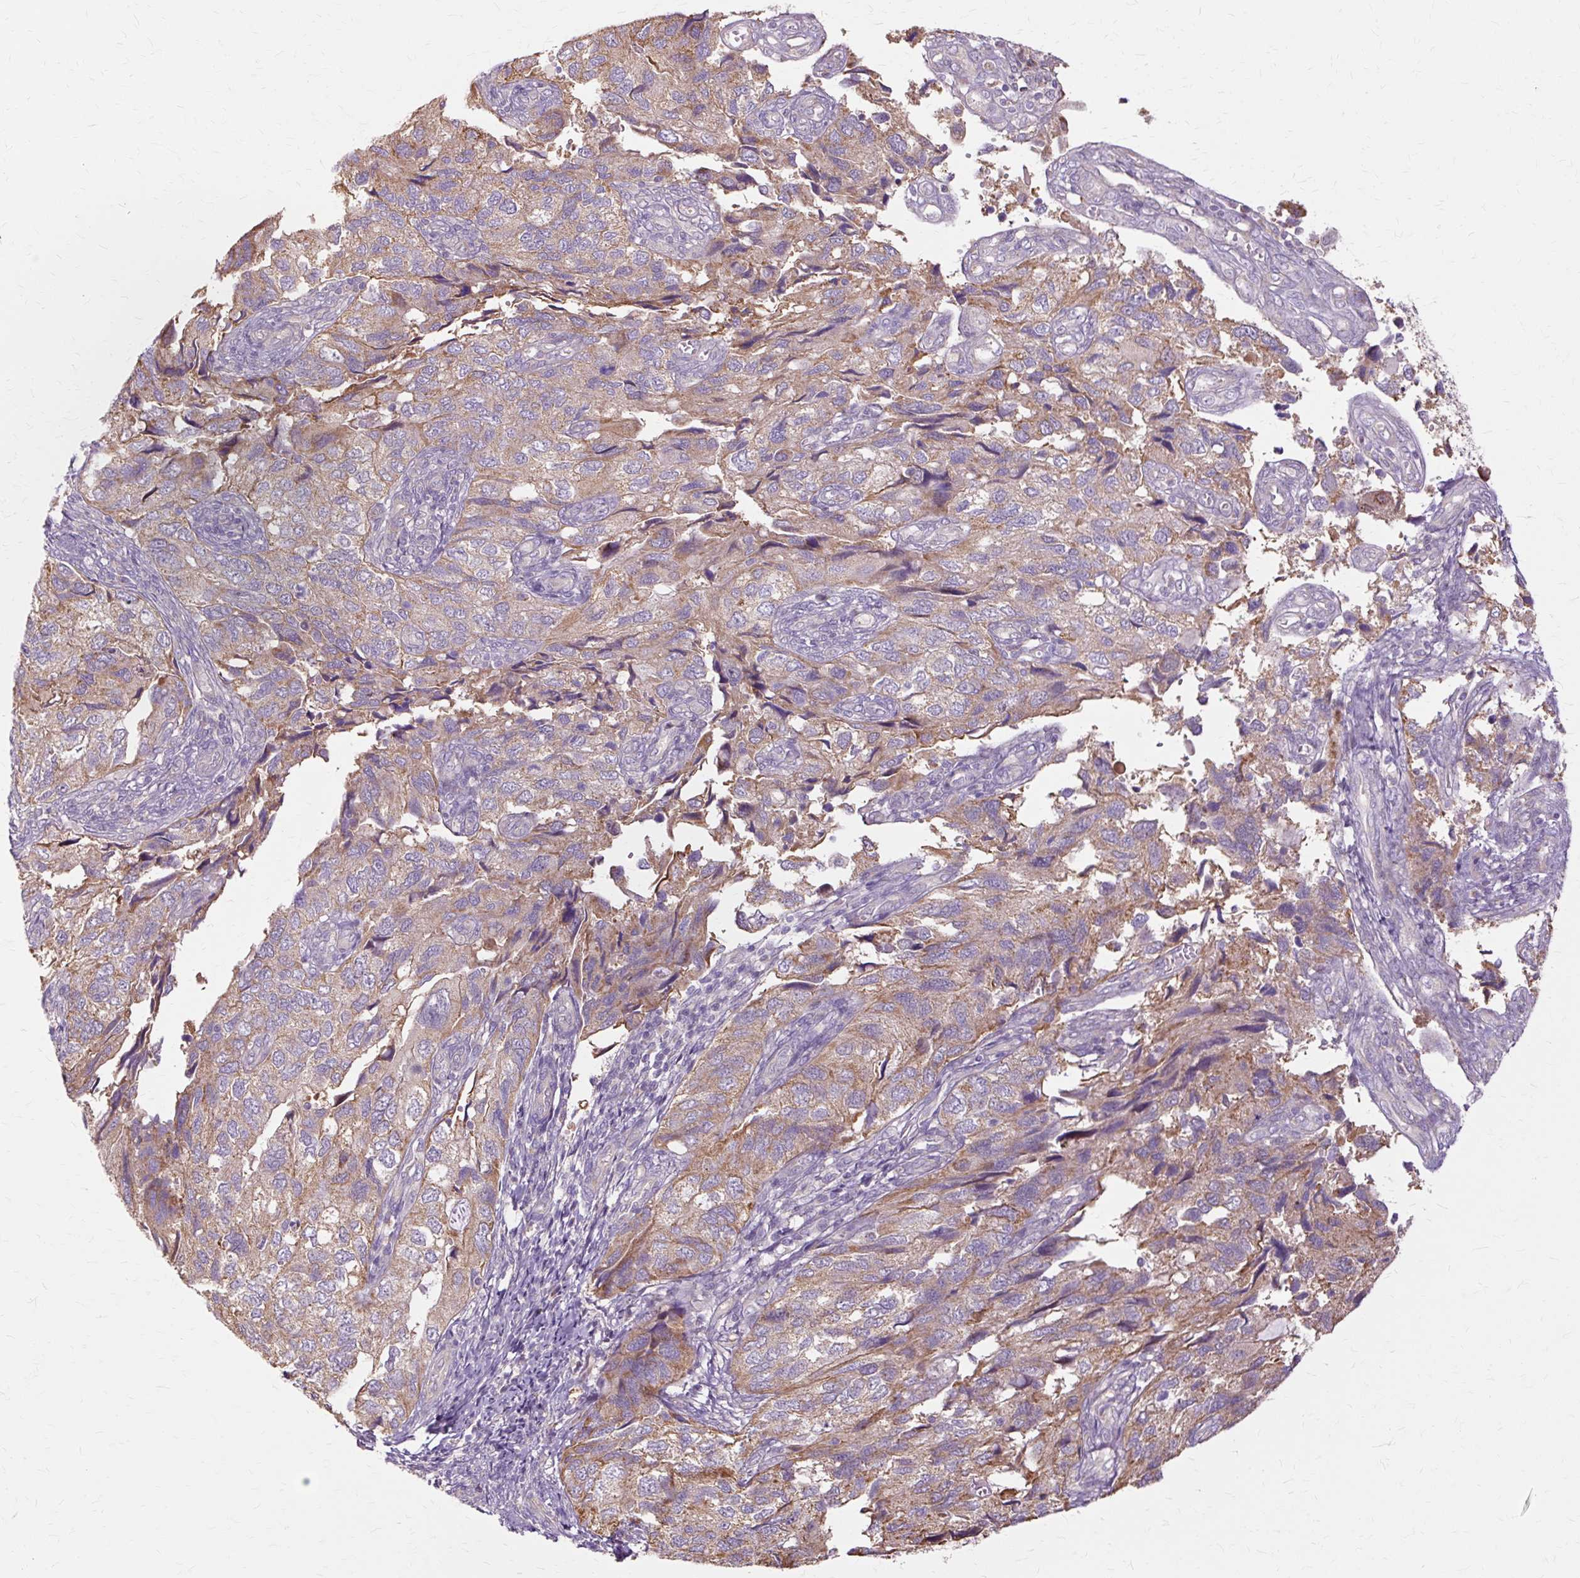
{"staining": {"intensity": "moderate", "quantity": ">75%", "location": "cytoplasmic/membranous"}, "tissue": "endometrial cancer", "cell_type": "Tumor cells", "image_type": "cancer", "snomed": [{"axis": "morphology", "description": "Carcinoma, NOS"}, {"axis": "topography", "description": "Uterus"}], "caption": "Human endometrial carcinoma stained with a brown dye shows moderate cytoplasmic/membranous positive positivity in about >75% of tumor cells.", "gene": "PDZD2", "patient": {"sex": "female", "age": 76}}